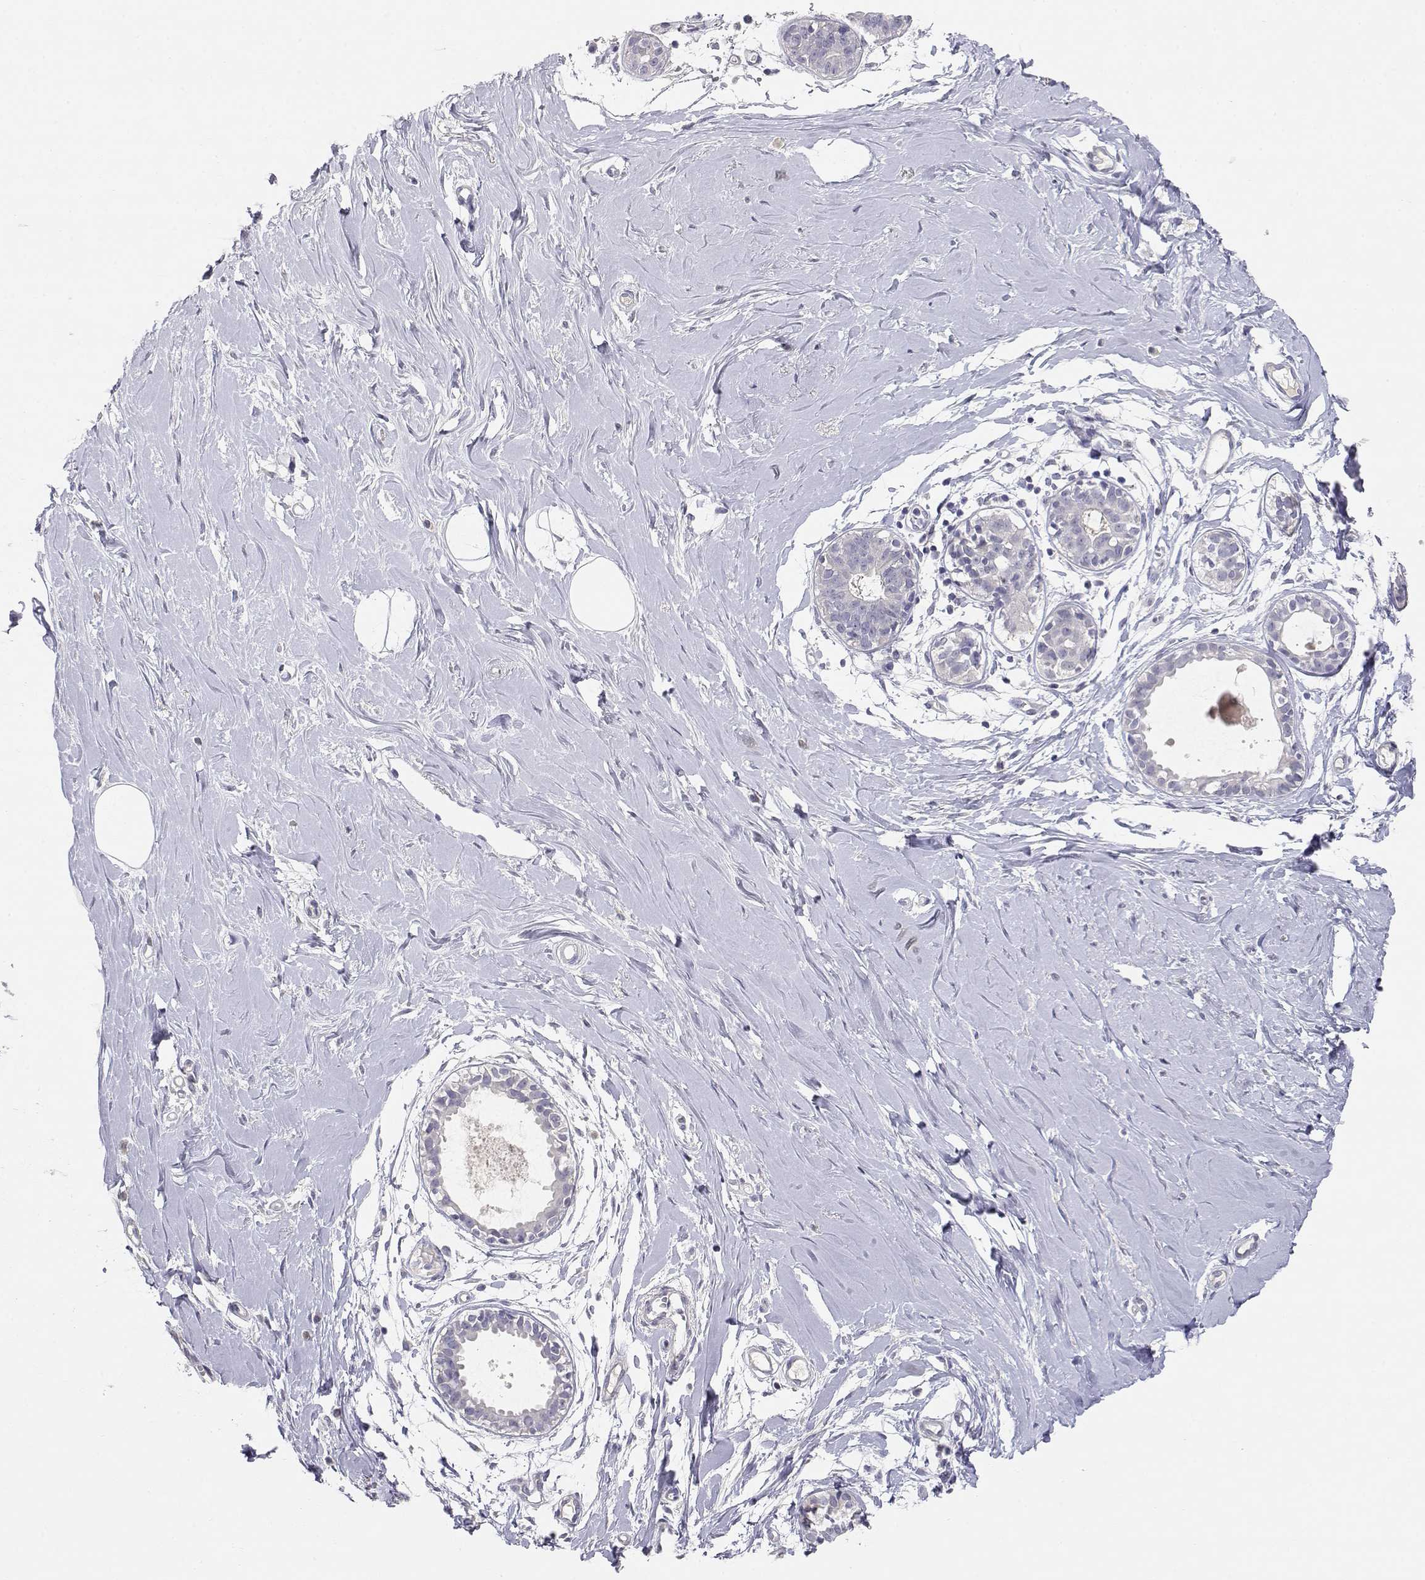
{"staining": {"intensity": "negative", "quantity": "none", "location": "none"}, "tissue": "breast", "cell_type": "Adipocytes", "image_type": "normal", "snomed": [{"axis": "morphology", "description": "Normal tissue, NOS"}, {"axis": "topography", "description": "Breast"}], "caption": "A high-resolution micrograph shows IHC staining of benign breast, which reveals no significant staining in adipocytes.", "gene": "ADA", "patient": {"sex": "female", "age": 49}}